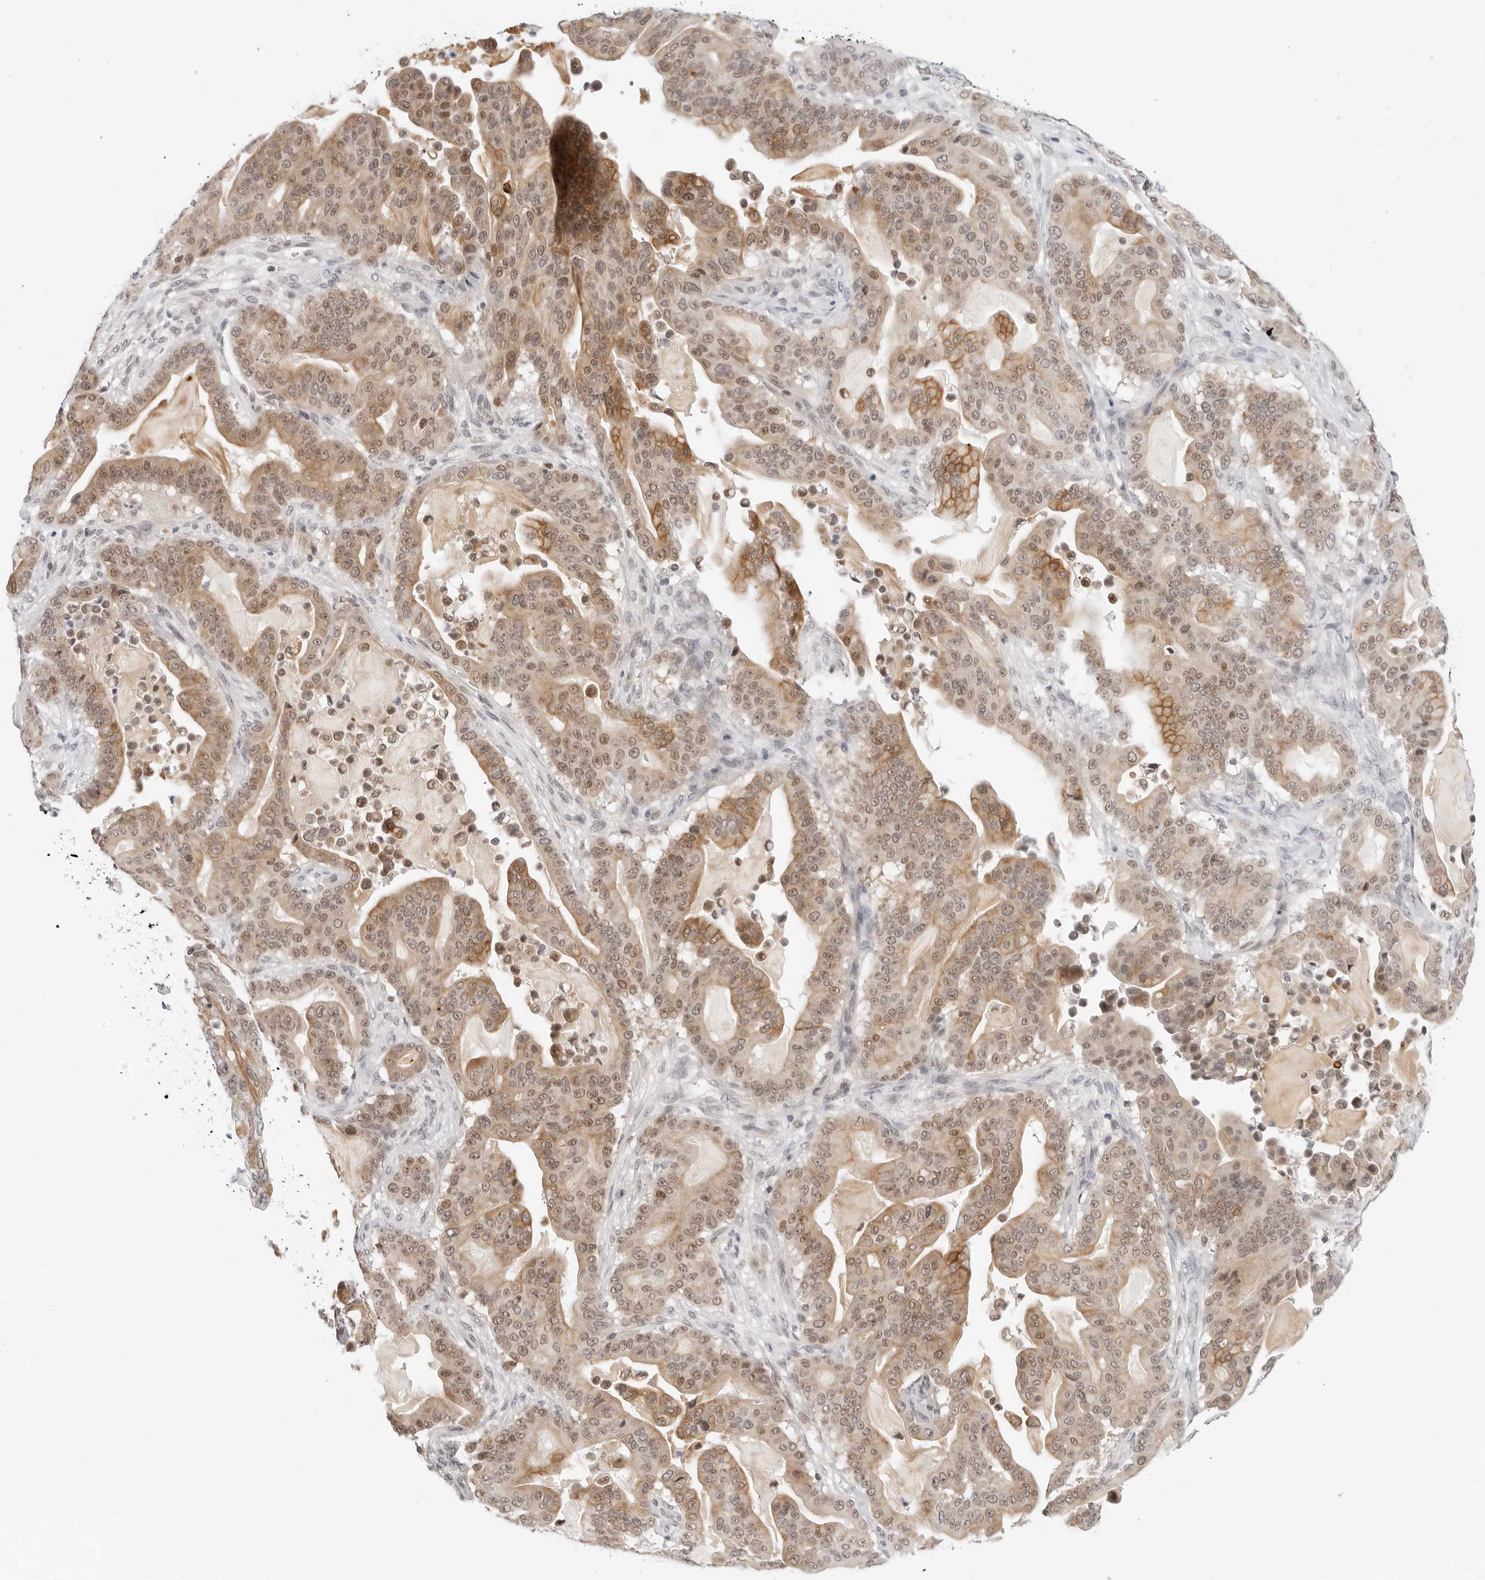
{"staining": {"intensity": "moderate", "quantity": ">75%", "location": "cytoplasmic/membranous,nuclear"}, "tissue": "pancreatic cancer", "cell_type": "Tumor cells", "image_type": "cancer", "snomed": [{"axis": "morphology", "description": "Adenocarcinoma, NOS"}, {"axis": "topography", "description": "Pancreas"}], "caption": "The photomicrograph reveals a brown stain indicating the presence of a protein in the cytoplasmic/membranous and nuclear of tumor cells in adenocarcinoma (pancreatic).", "gene": "TSEN2", "patient": {"sex": "male", "age": 63}}